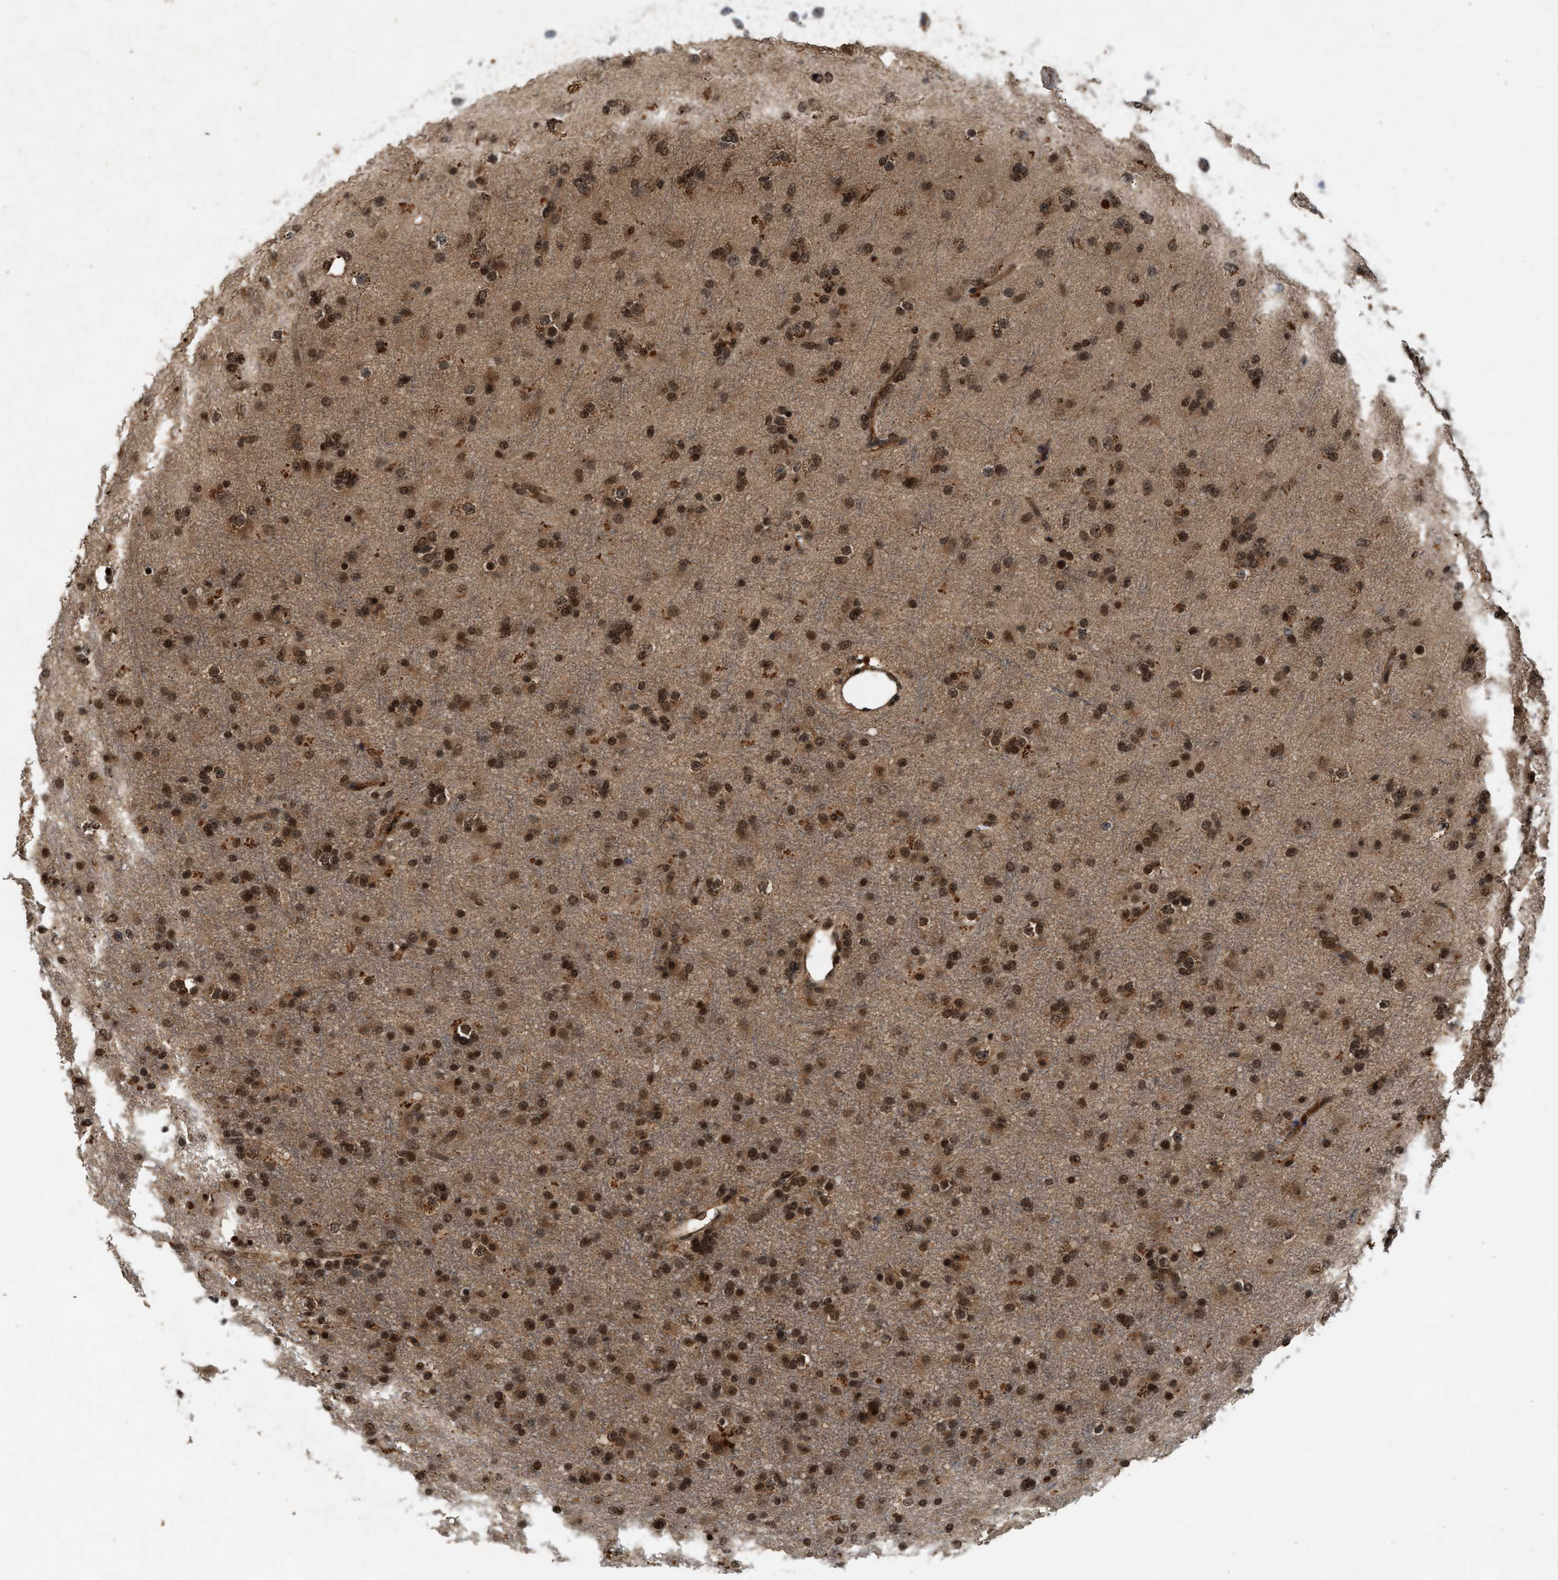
{"staining": {"intensity": "strong", "quantity": ">75%", "location": "nuclear"}, "tissue": "glioma", "cell_type": "Tumor cells", "image_type": "cancer", "snomed": [{"axis": "morphology", "description": "Glioma, malignant, Low grade"}, {"axis": "topography", "description": "Brain"}], "caption": "Immunohistochemistry (DAB (3,3'-diaminobenzidine)) staining of malignant glioma (low-grade) shows strong nuclear protein expression in about >75% of tumor cells.", "gene": "RUSC2", "patient": {"sex": "male", "age": 65}}